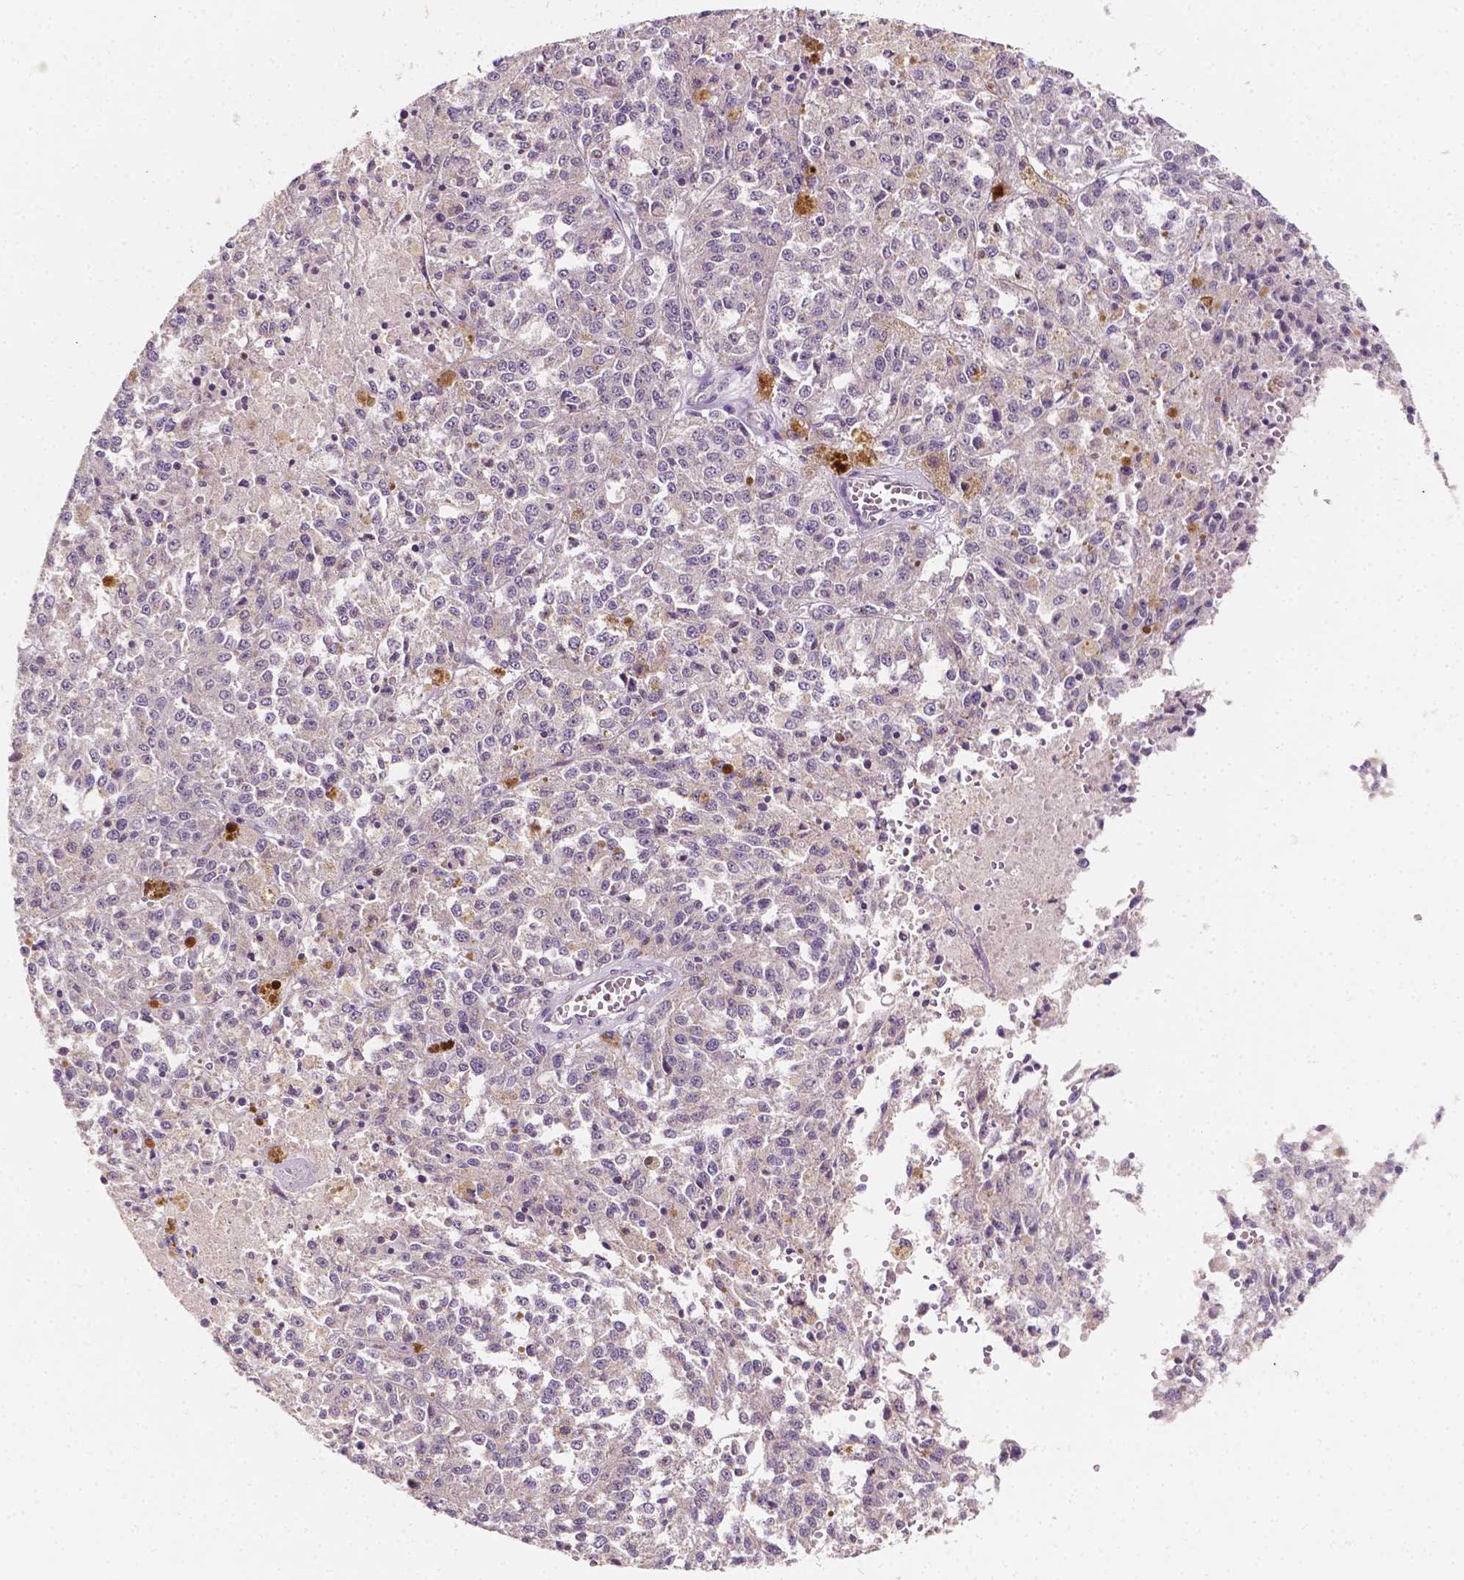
{"staining": {"intensity": "negative", "quantity": "none", "location": "none"}, "tissue": "melanoma", "cell_type": "Tumor cells", "image_type": "cancer", "snomed": [{"axis": "morphology", "description": "Malignant melanoma, Metastatic site"}, {"axis": "topography", "description": "Lymph node"}], "caption": "Protein analysis of melanoma exhibits no significant expression in tumor cells.", "gene": "SIRT2", "patient": {"sex": "female", "age": 64}}